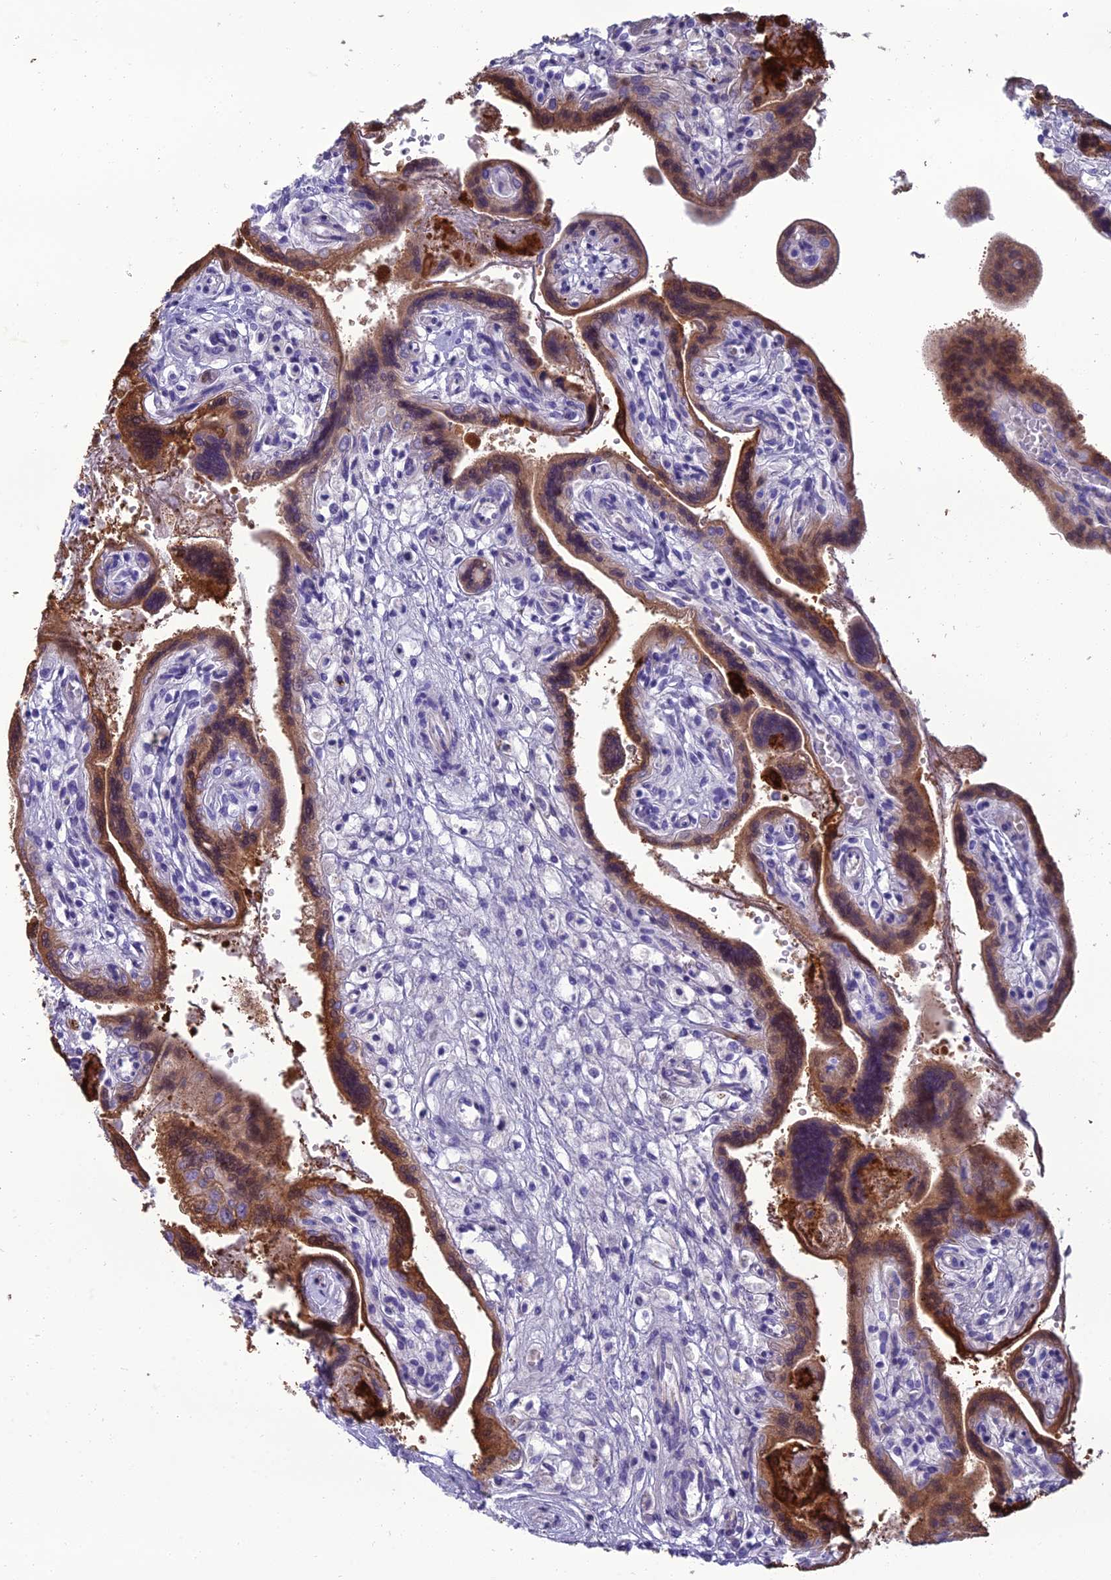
{"staining": {"intensity": "strong", "quantity": ">75%", "location": "cytoplasmic/membranous"}, "tissue": "placenta", "cell_type": "Trophoblastic cells", "image_type": "normal", "snomed": [{"axis": "morphology", "description": "Normal tissue, NOS"}, {"axis": "topography", "description": "Placenta"}], "caption": "DAB immunohistochemical staining of benign placenta exhibits strong cytoplasmic/membranous protein staining in approximately >75% of trophoblastic cells.", "gene": "SPTLC3", "patient": {"sex": "female", "age": 37}}